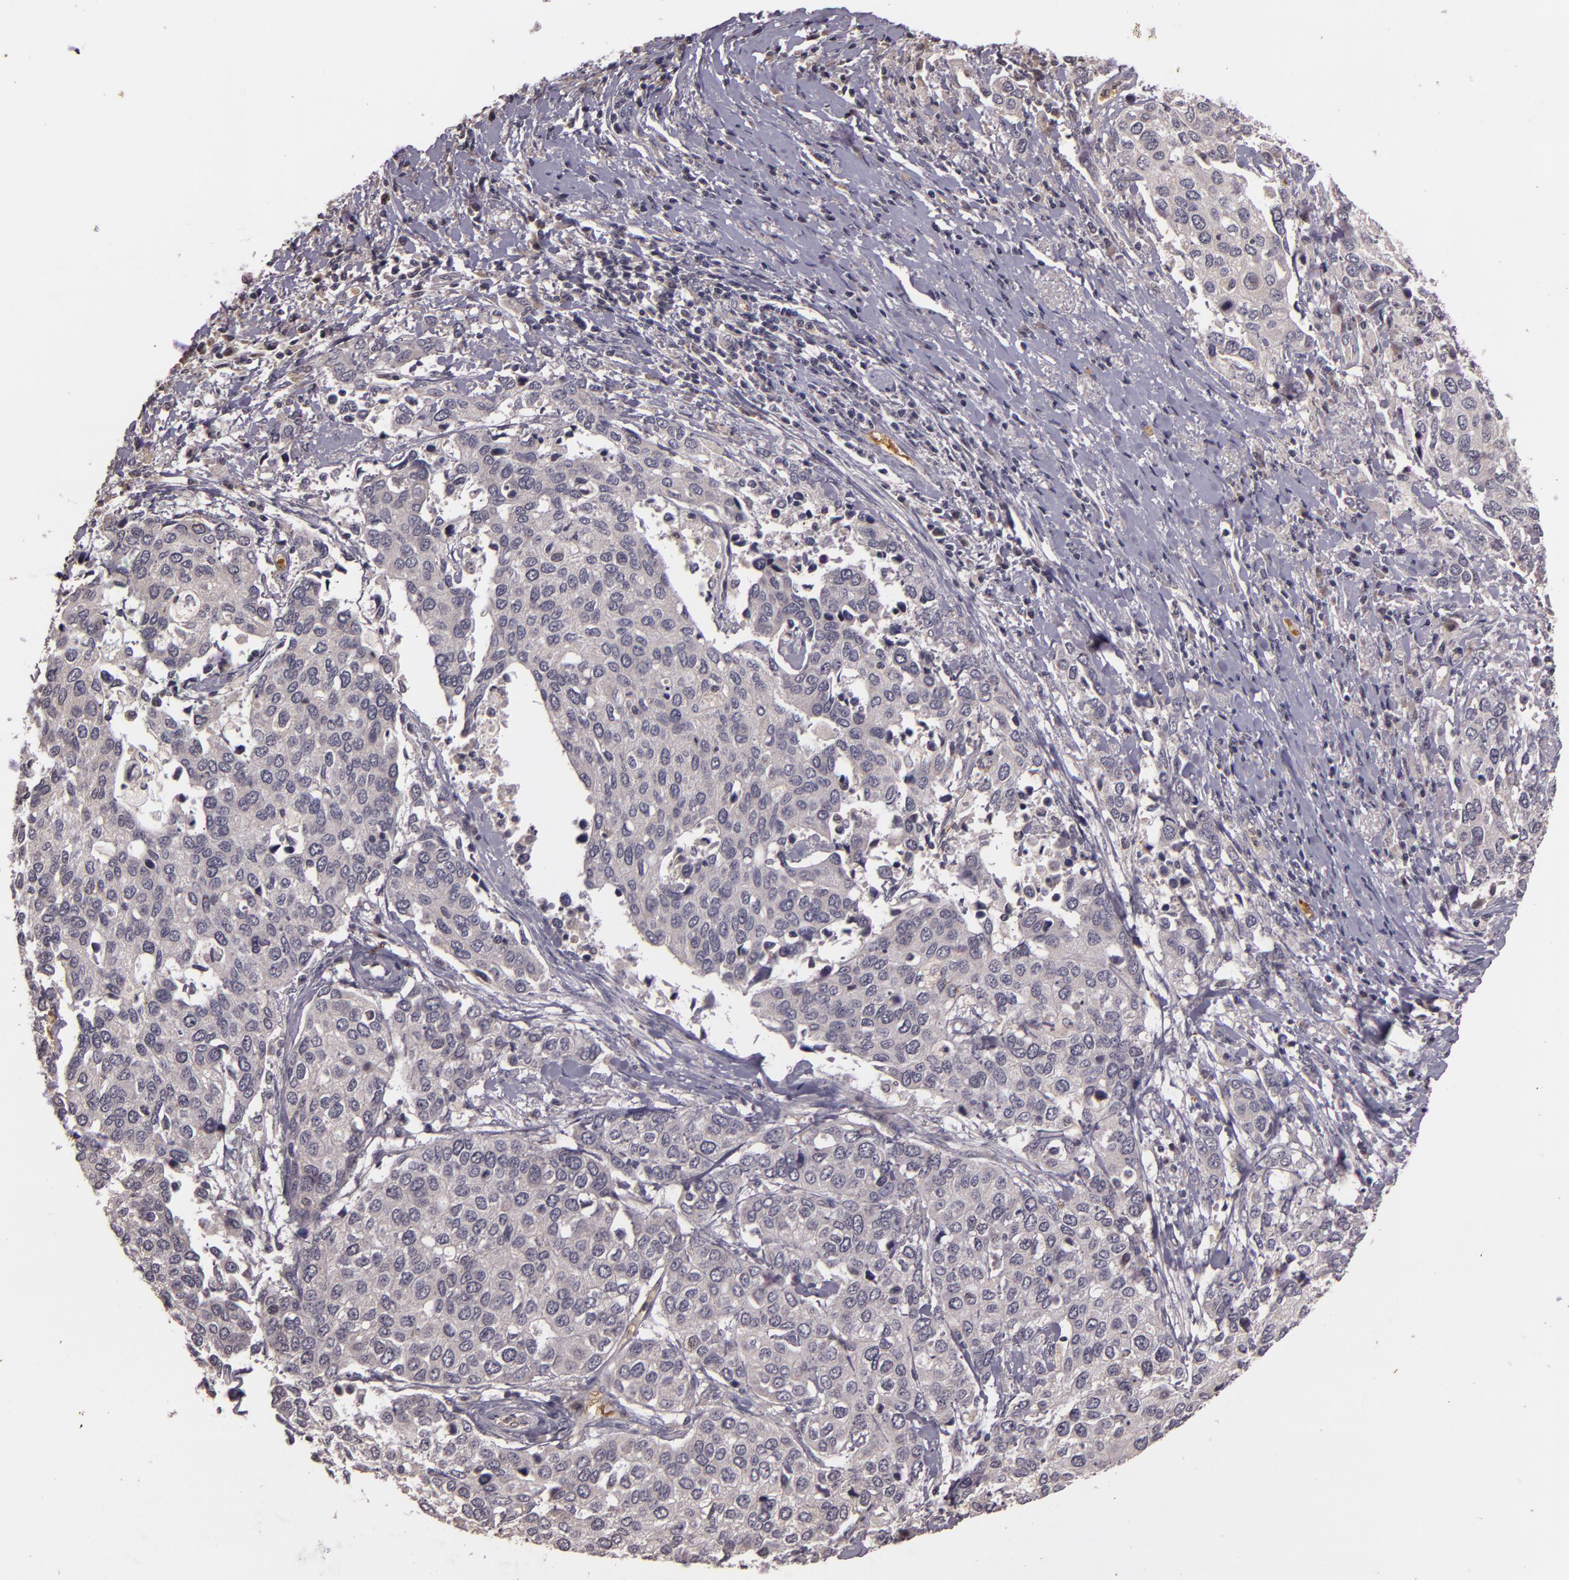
{"staining": {"intensity": "negative", "quantity": "none", "location": "none"}, "tissue": "cervical cancer", "cell_type": "Tumor cells", "image_type": "cancer", "snomed": [{"axis": "morphology", "description": "Squamous cell carcinoma, NOS"}, {"axis": "topography", "description": "Cervix"}], "caption": "This is an IHC histopathology image of cervical cancer. There is no positivity in tumor cells.", "gene": "TFF1", "patient": {"sex": "female", "age": 54}}